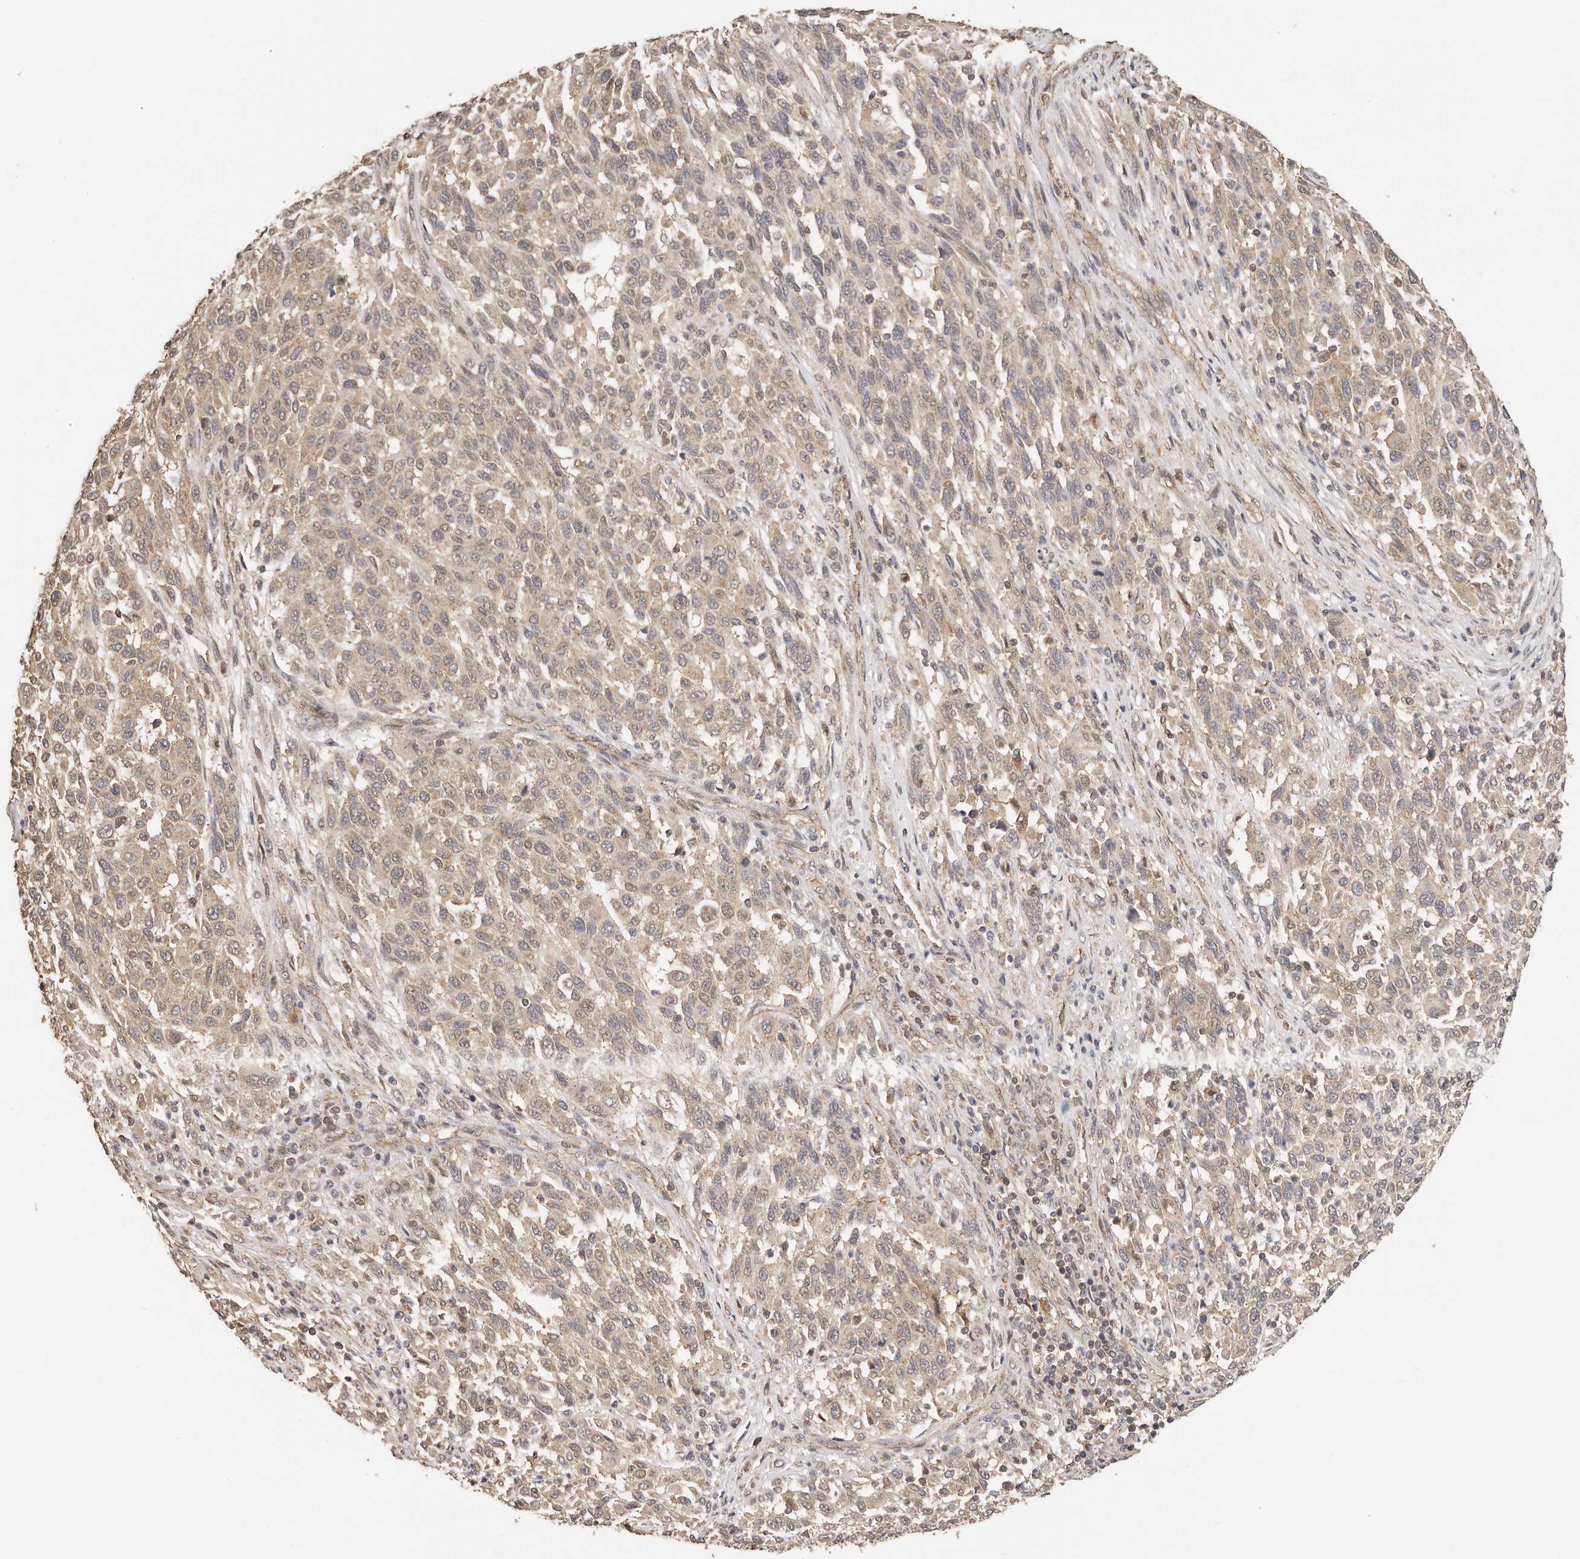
{"staining": {"intensity": "weak", "quantity": "25%-75%", "location": "cytoplasmic/membranous"}, "tissue": "melanoma", "cell_type": "Tumor cells", "image_type": "cancer", "snomed": [{"axis": "morphology", "description": "Malignant melanoma, Metastatic site"}, {"axis": "topography", "description": "Lymph node"}], "caption": "Human melanoma stained with a brown dye reveals weak cytoplasmic/membranous positive staining in approximately 25%-75% of tumor cells.", "gene": "AFDN", "patient": {"sex": "male", "age": 61}}